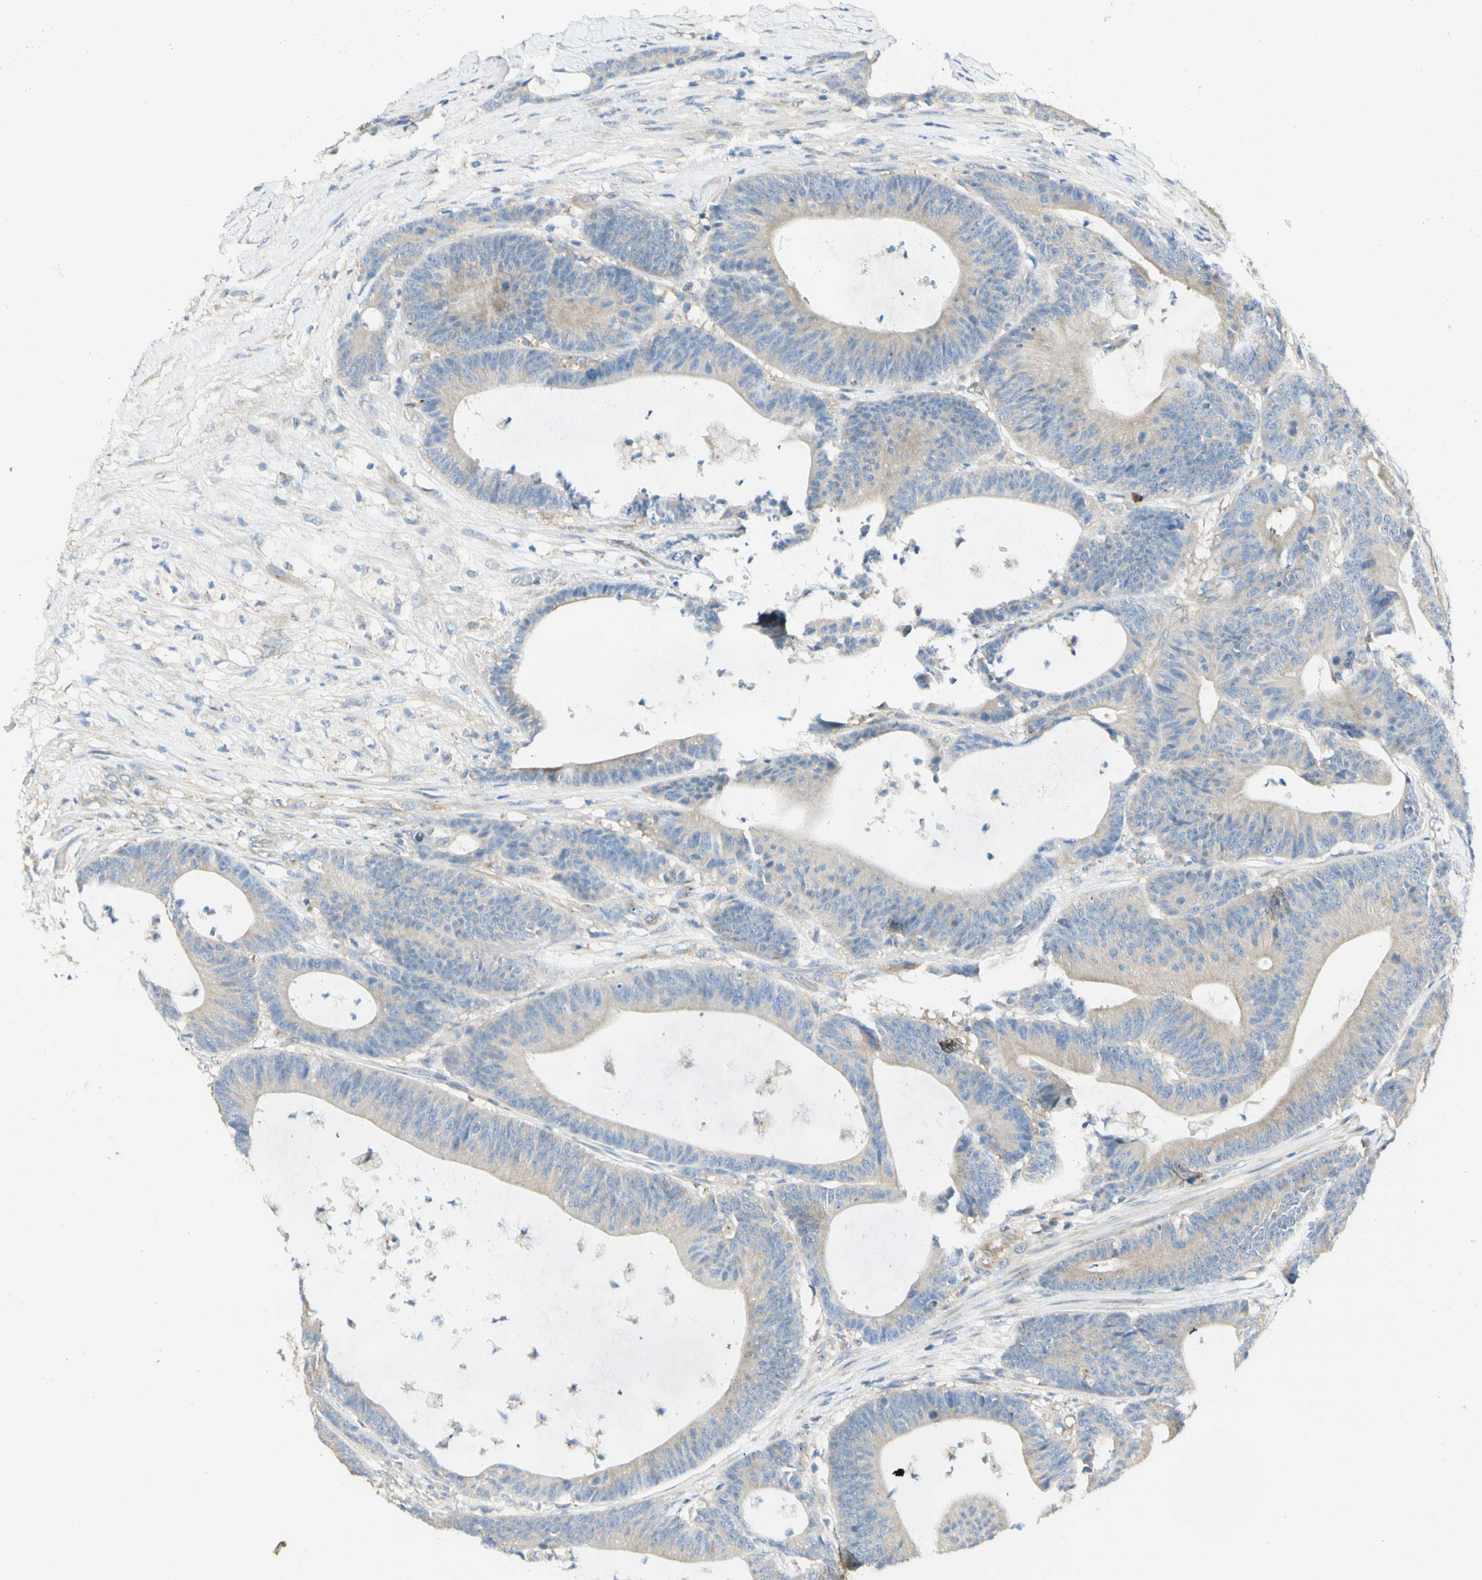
{"staining": {"intensity": "weak", "quantity": "<25%", "location": "cytoplasmic/membranous"}, "tissue": "colorectal cancer", "cell_type": "Tumor cells", "image_type": "cancer", "snomed": [{"axis": "morphology", "description": "Adenocarcinoma, NOS"}, {"axis": "topography", "description": "Colon"}], "caption": "Image shows no protein positivity in tumor cells of colorectal cancer (adenocarcinoma) tissue.", "gene": "DYNC1H1", "patient": {"sex": "female", "age": 84}}